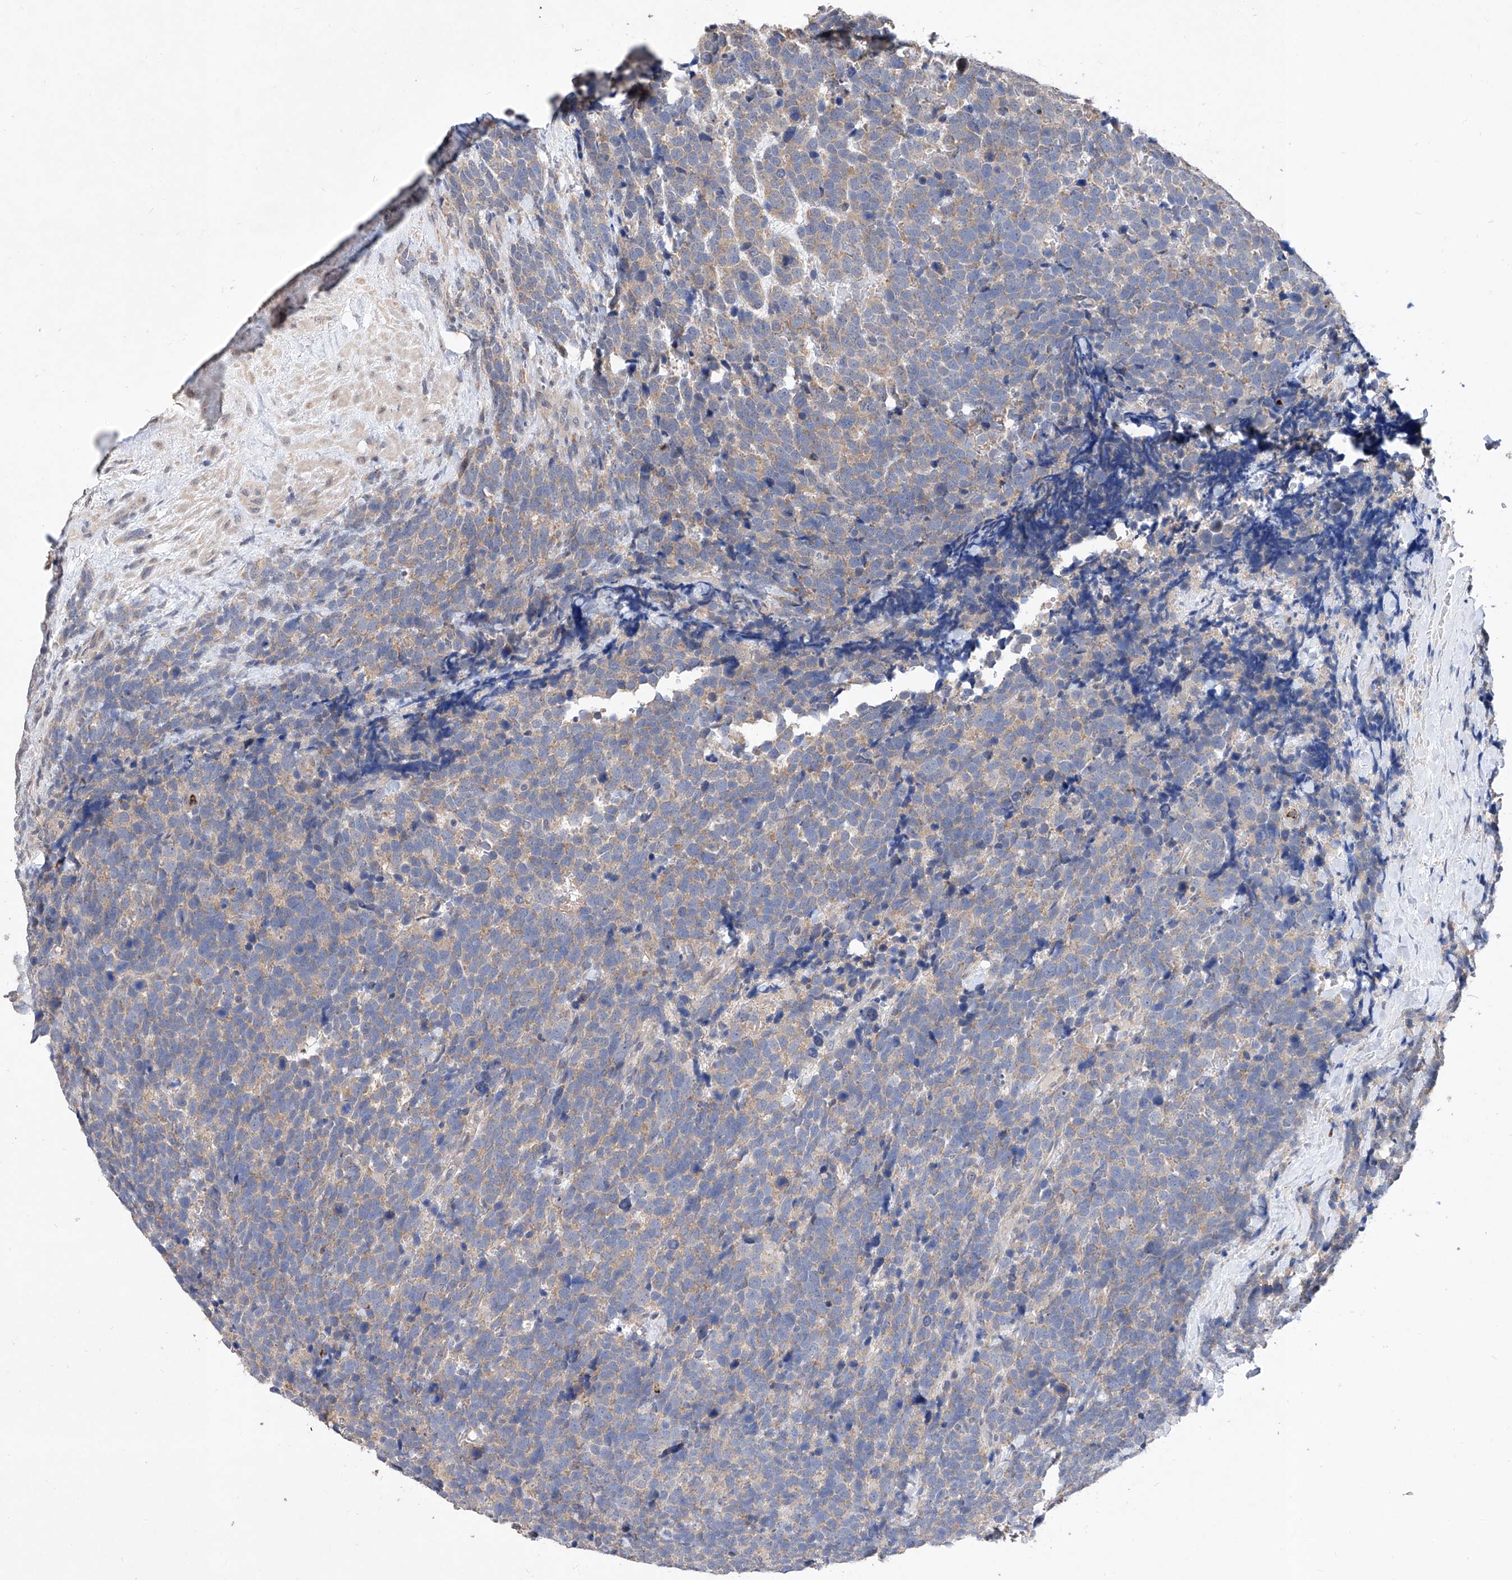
{"staining": {"intensity": "weak", "quantity": ">75%", "location": "cytoplasmic/membranous"}, "tissue": "urothelial cancer", "cell_type": "Tumor cells", "image_type": "cancer", "snomed": [{"axis": "morphology", "description": "Urothelial carcinoma, High grade"}, {"axis": "topography", "description": "Urinary bladder"}], "caption": "Immunohistochemical staining of human urothelial cancer exhibits low levels of weak cytoplasmic/membranous protein positivity in approximately >75% of tumor cells.", "gene": "MFSD4B", "patient": {"sex": "female", "age": 82}}